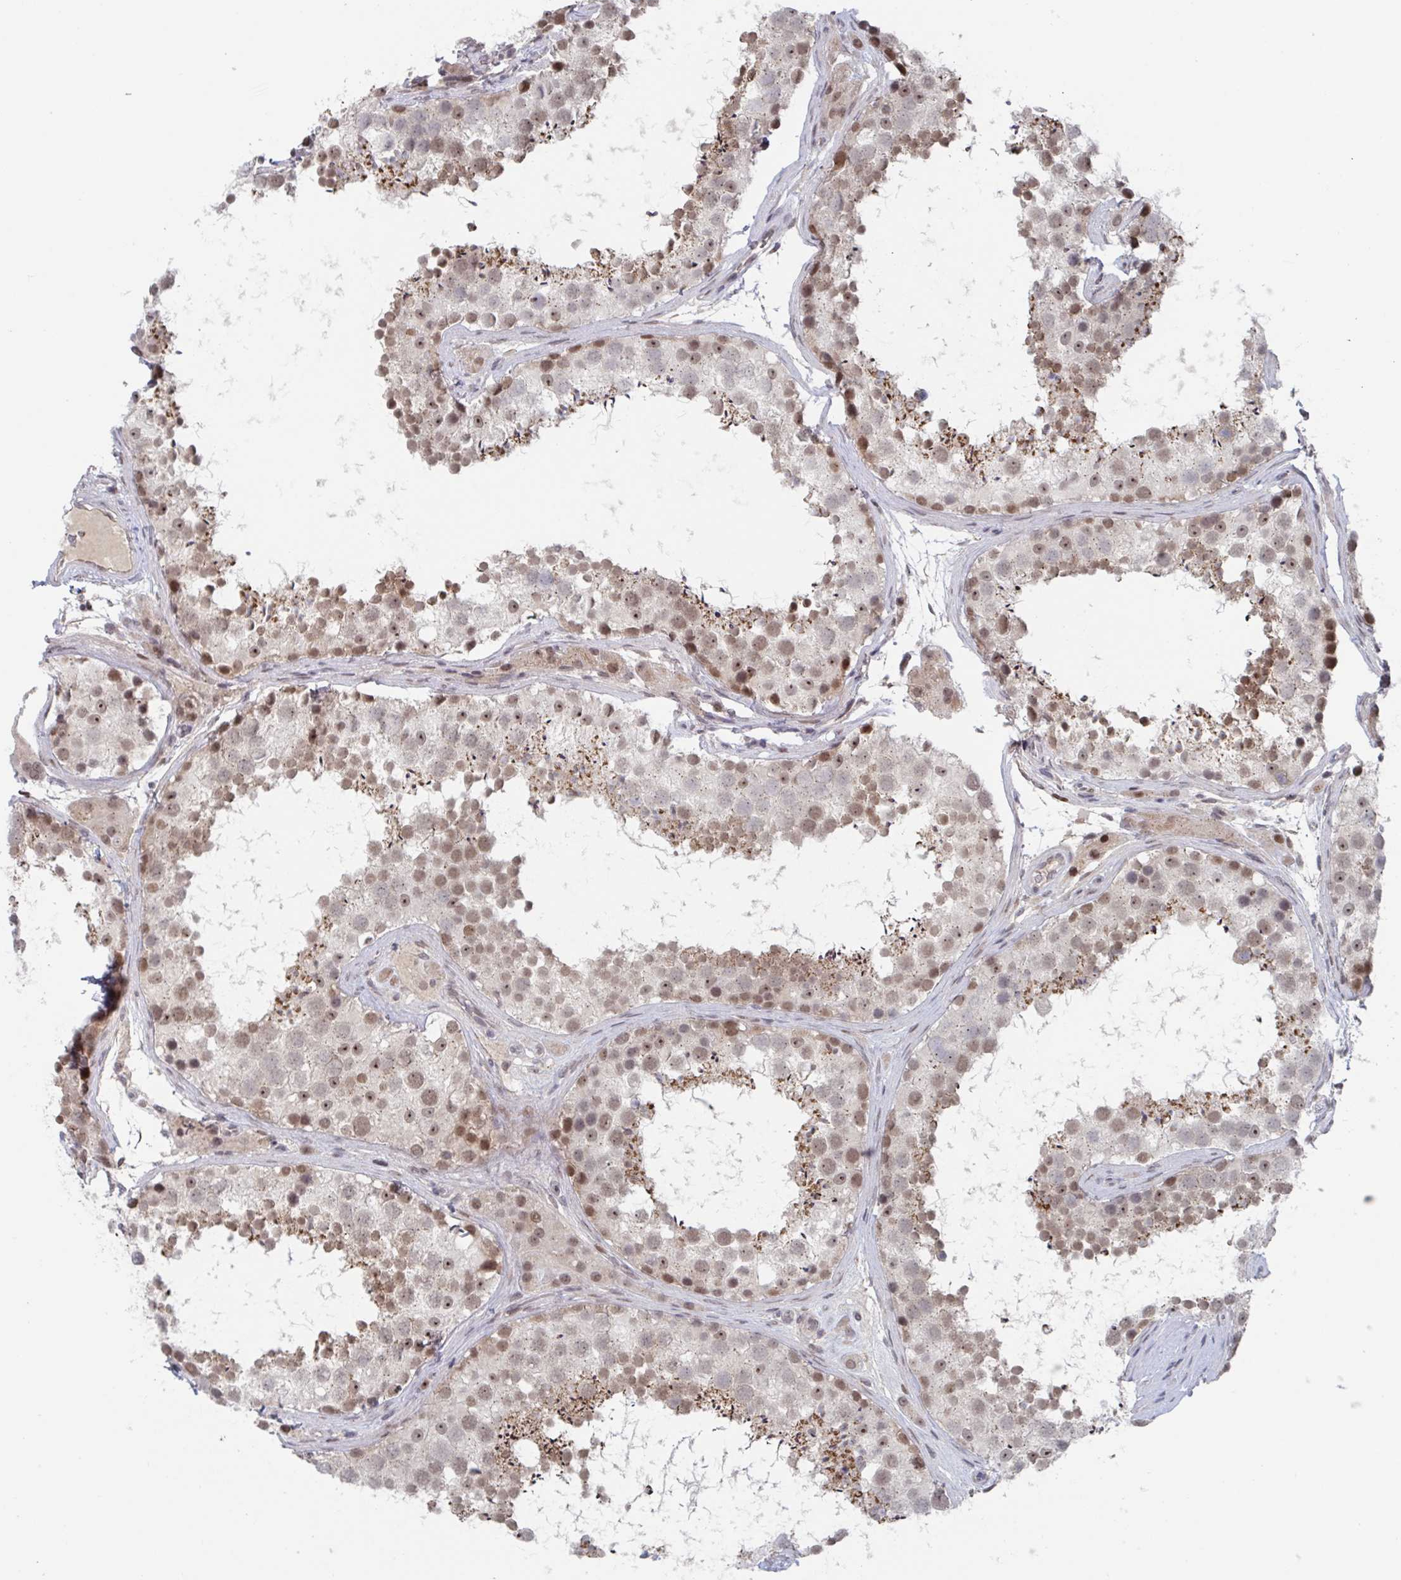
{"staining": {"intensity": "moderate", "quantity": "25%-75%", "location": "nuclear"}, "tissue": "testis", "cell_type": "Cells in seminiferous ducts", "image_type": "normal", "snomed": [{"axis": "morphology", "description": "Normal tissue, NOS"}, {"axis": "topography", "description": "Testis"}], "caption": "This is a micrograph of IHC staining of benign testis, which shows moderate positivity in the nuclear of cells in seminiferous ducts.", "gene": "RNF212", "patient": {"sex": "male", "age": 41}}